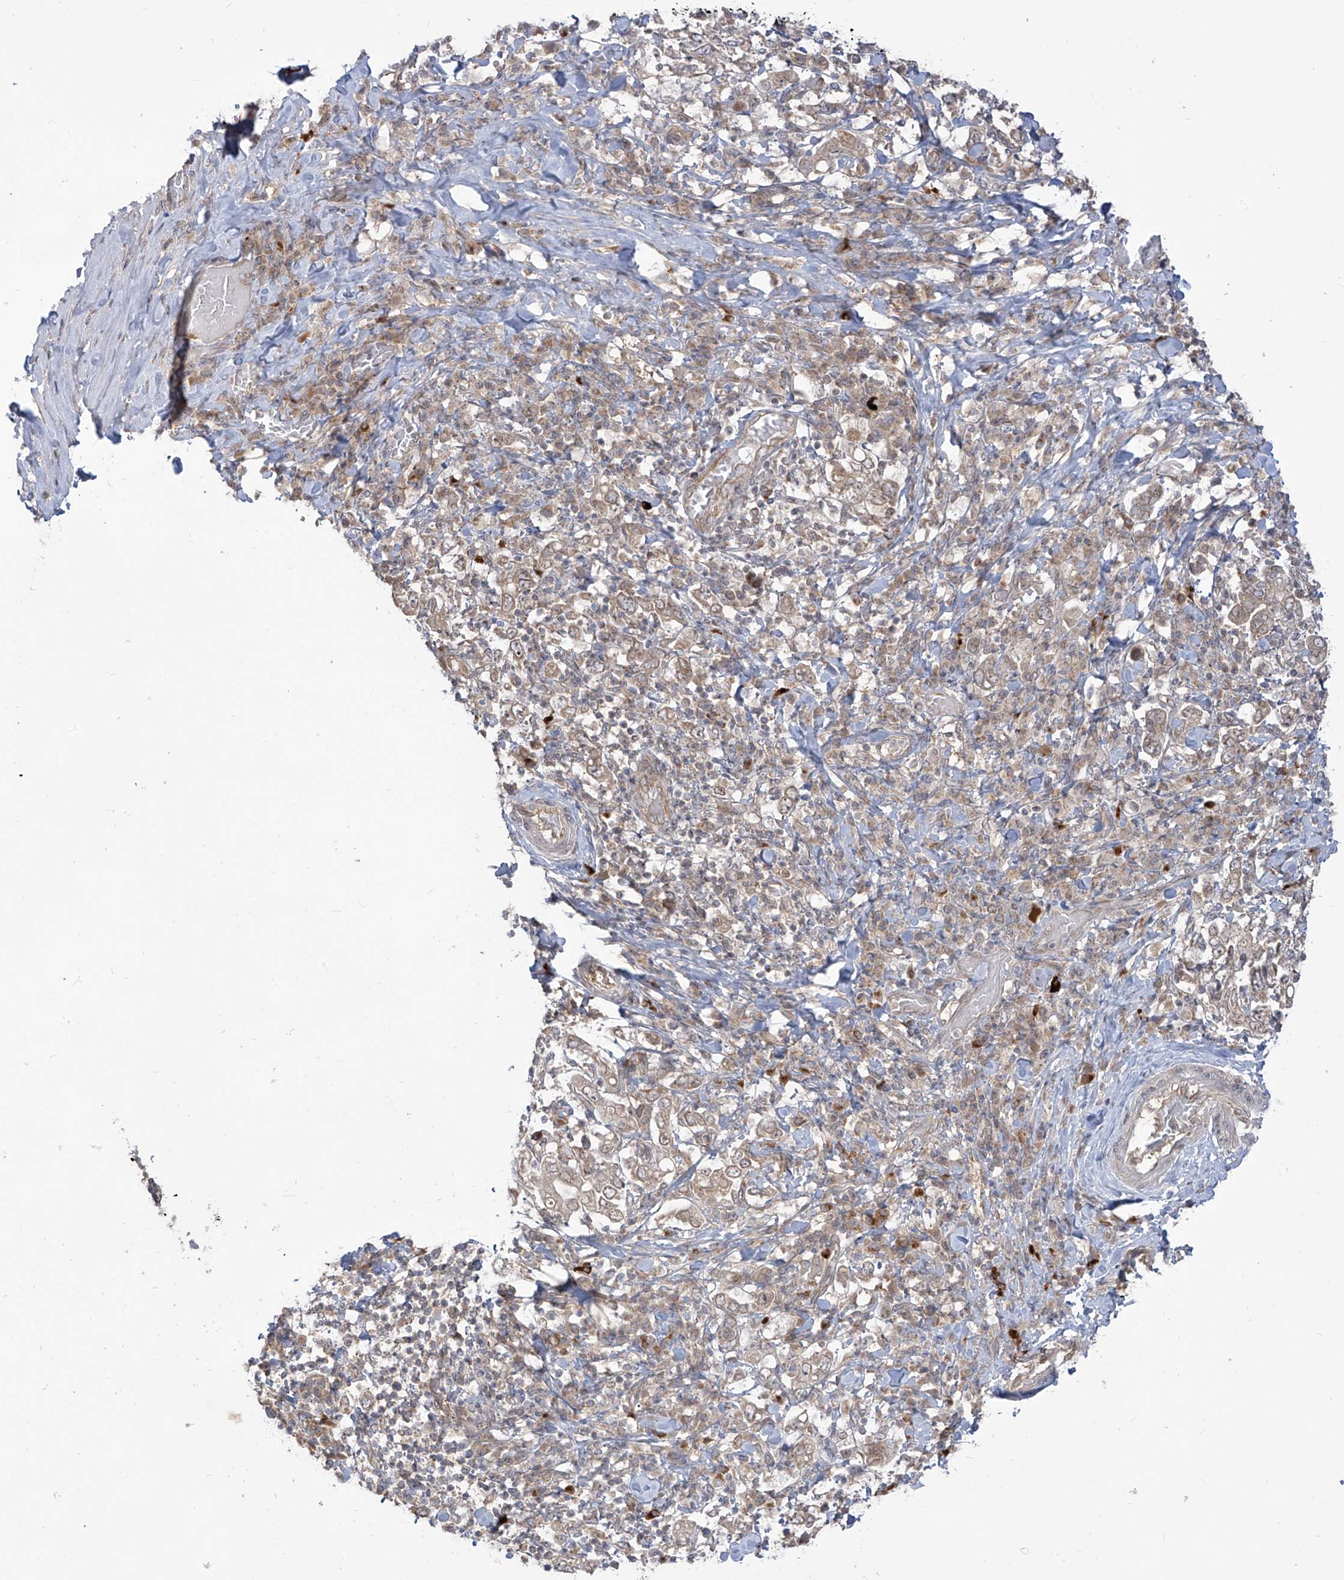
{"staining": {"intensity": "weak", "quantity": ">75%", "location": "cytoplasmic/membranous"}, "tissue": "stomach cancer", "cell_type": "Tumor cells", "image_type": "cancer", "snomed": [{"axis": "morphology", "description": "Adenocarcinoma, NOS"}, {"axis": "topography", "description": "Stomach, upper"}], "caption": "The histopathology image shows immunohistochemical staining of stomach cancer (adenocarcinoma). There is weak cytoplasmic/membranous staining is identified in about >75% of tumor cells.", "gene": "TRIM67", "patient": {"sex": "male", "age": 62}}